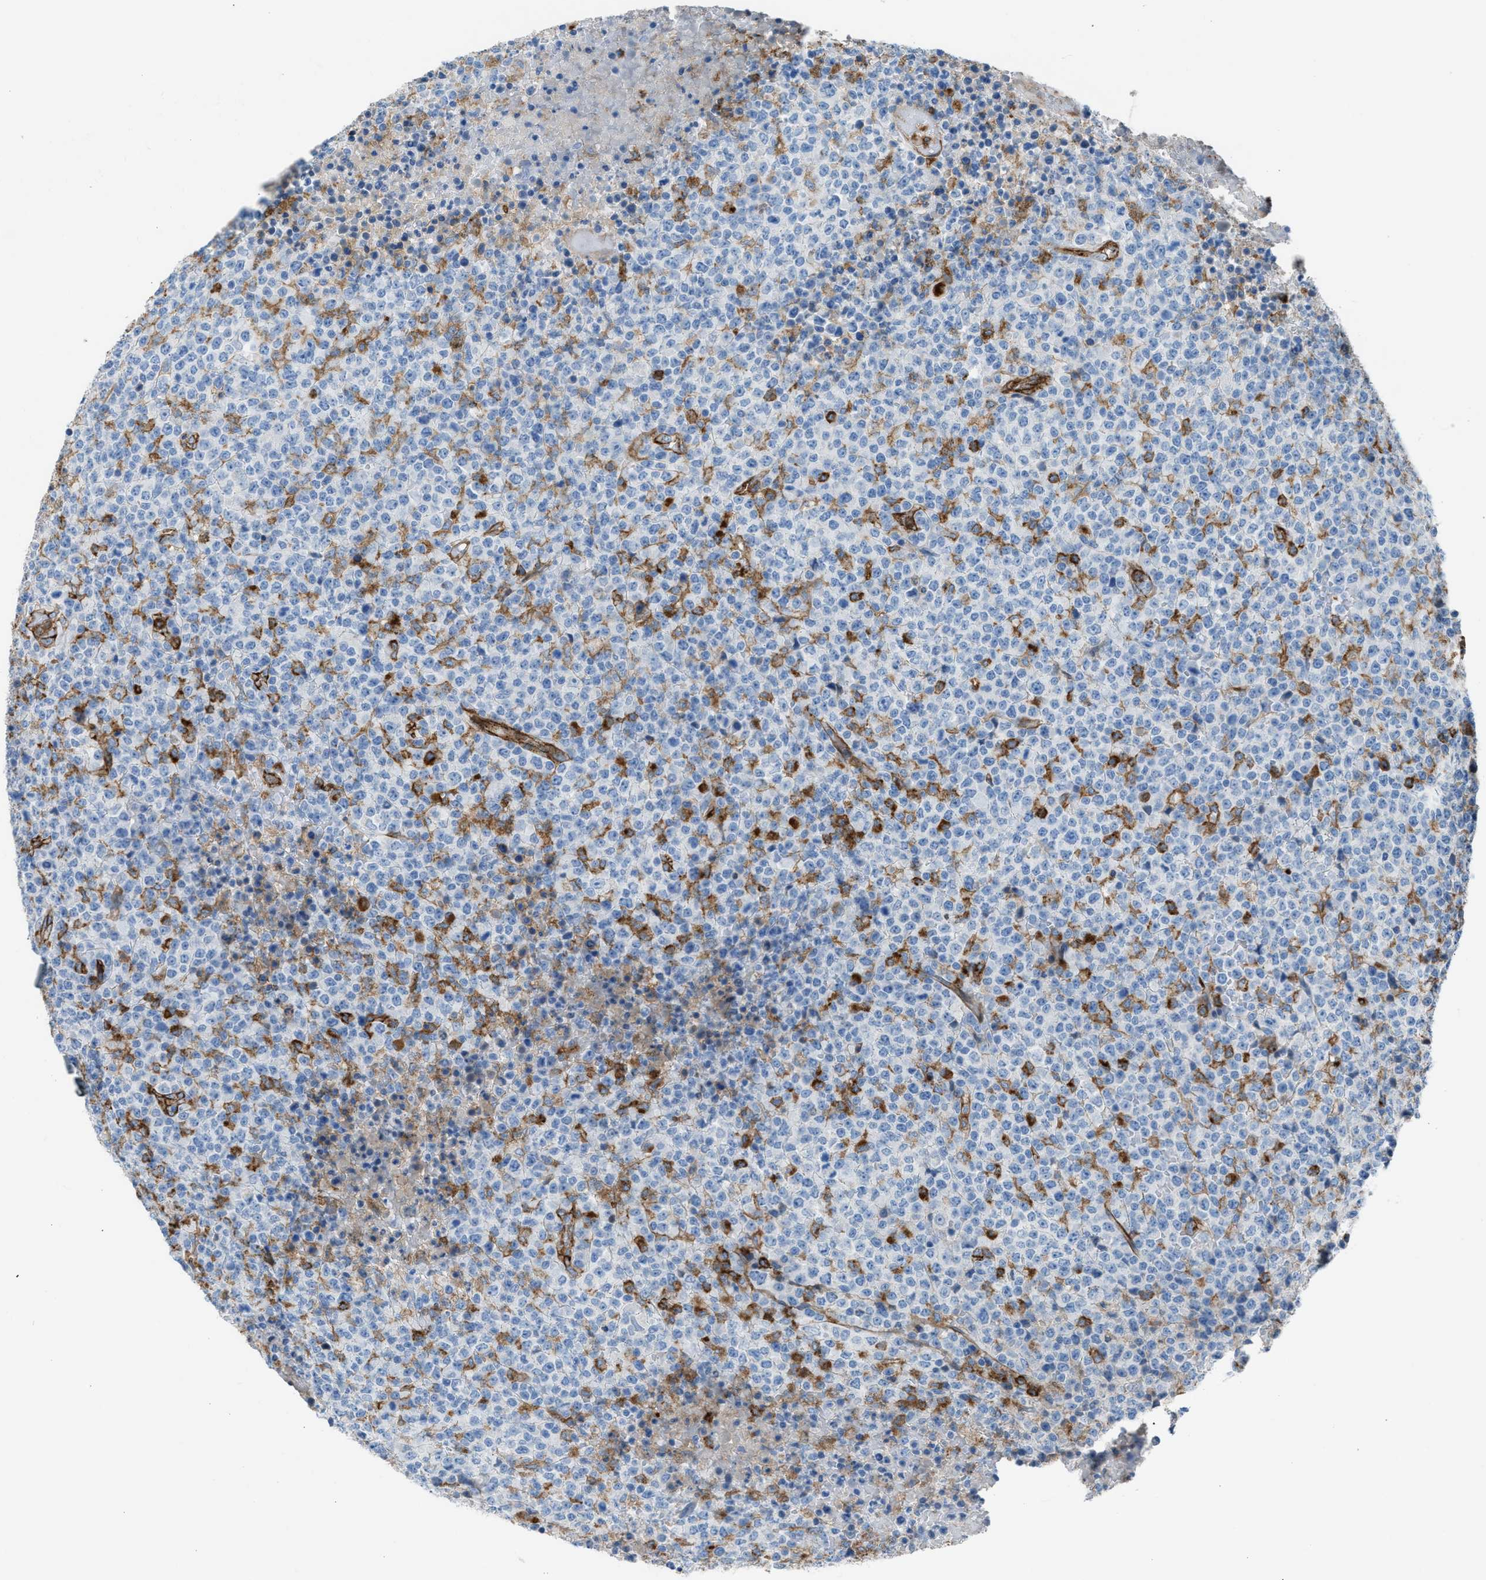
{"staining": {"intensity": "negative", "quantity": "none", "location": "none"}, "tissue": "lymphoma", "cell_type": "Tumor cells", "image_type": "cancer", "snomed": [{"axis": "morphology", "description": "Malignant lymphoma, non-Hodgkin's type, High grade"}, {"axis": "topography", "description": "Lymph node"}], "caption": "High magnification brightfield microscopy of high-grade malignant lymphoma, non-Hodgkin's type stained with DAB (brown) and counterstained with hematoxylin (blue): tumor cells show no significant positivity. Brightfield microscopy of IHC stained with DAB (brown) and hematoxylin (blue), captured at high magnification.", "gene": "DYSF", "patient": {"sex": "male", "age": 13}}